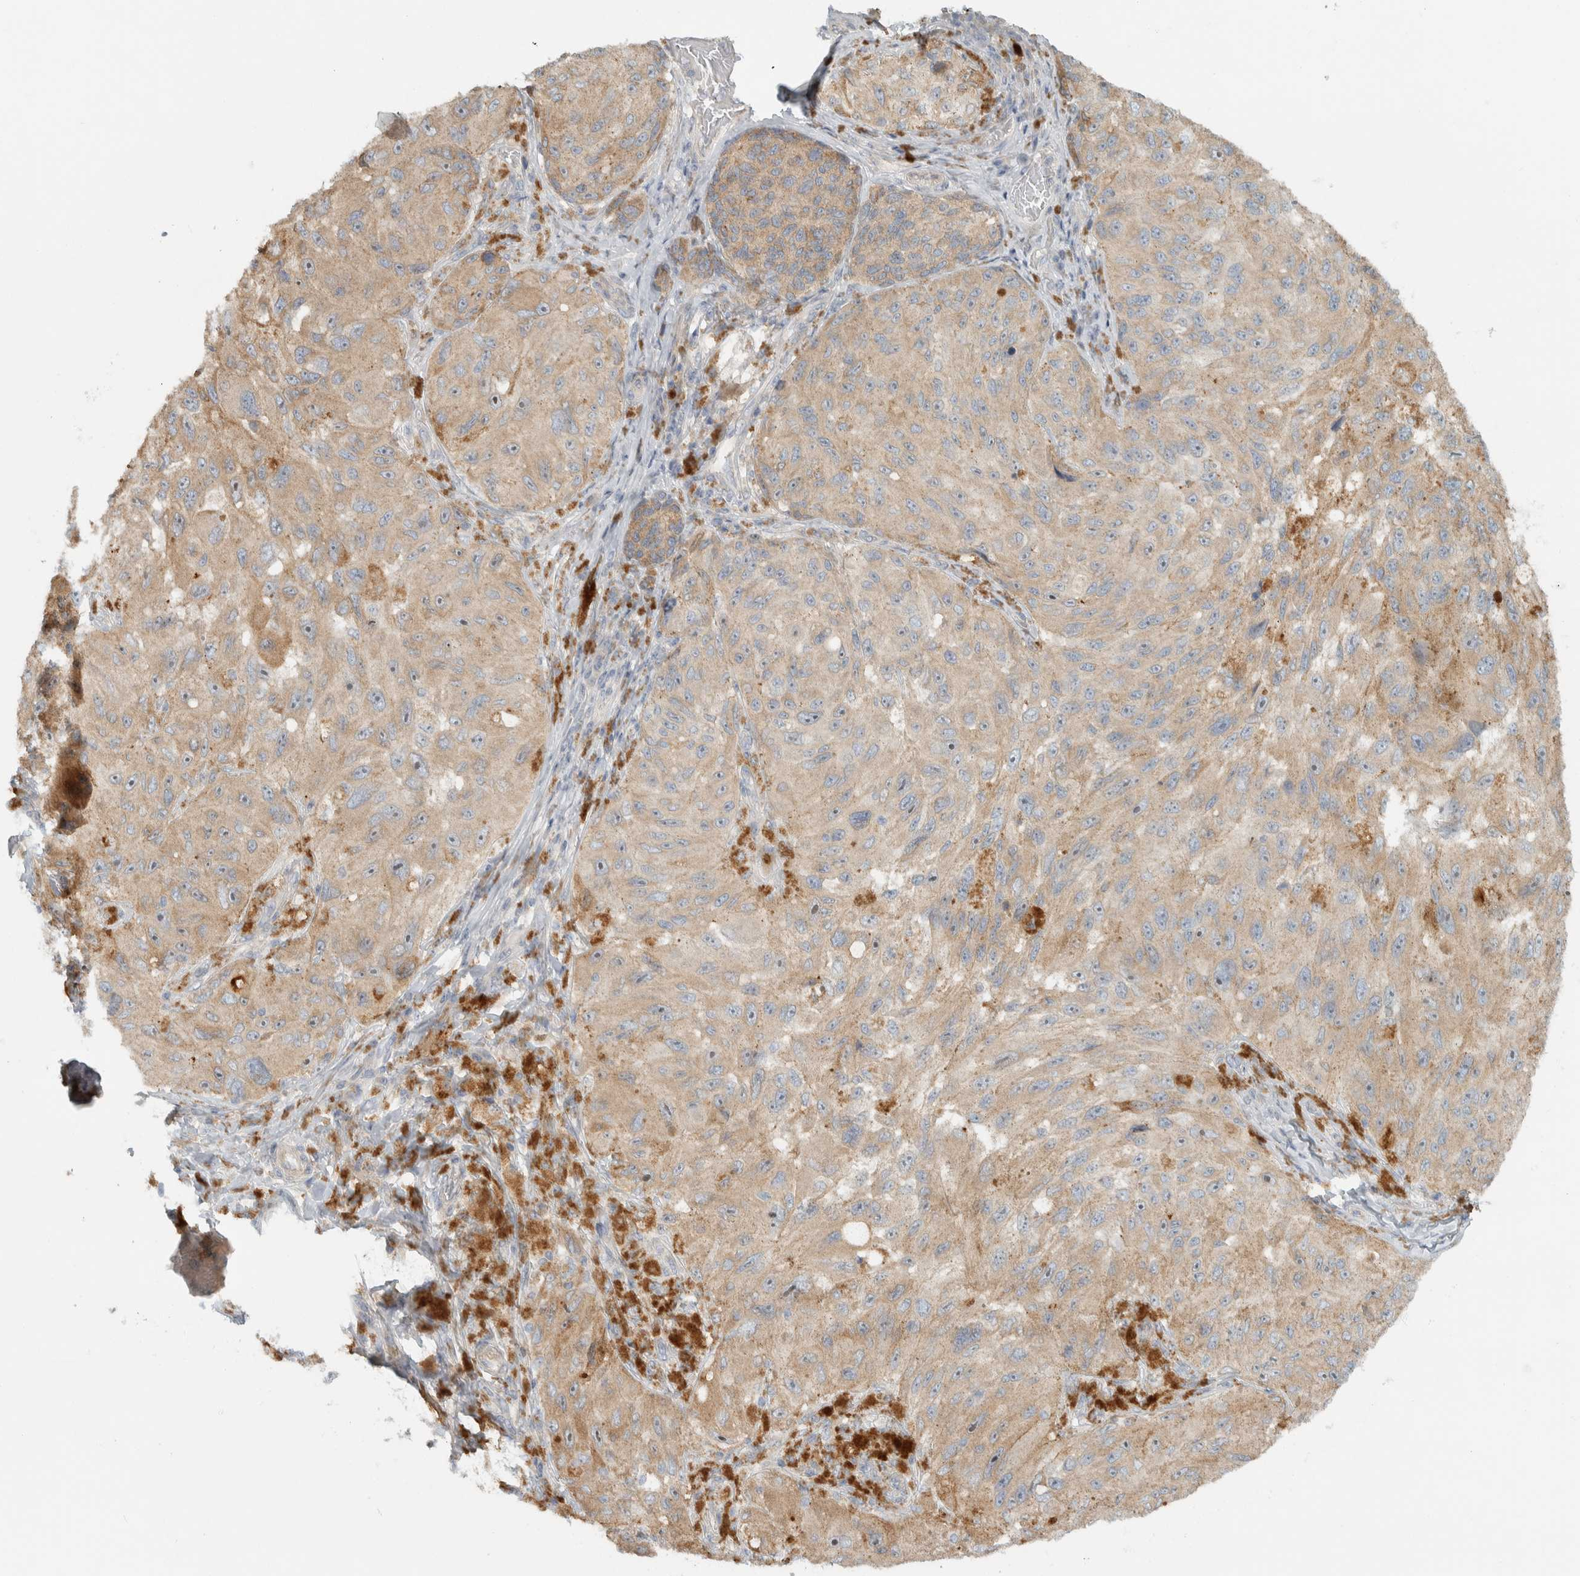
{"staining": {"intensity": "weak", "quantity": ">75%", "location": "cytoplasmic/membranous"}, "tissue": "melanoma", "cell_type": "Tumor cells", "image_type": "cancer", "snomed": [{"axis": "morphology", "description": "Malignant melanoma, NOS"}, {"axis": "topography", "description": "Skin"}], "caption": "Immunohistochemistry of malignant melanoma reveals low levels of weak cytoplasmic/membranous positivity in about >75% of tumor cells.", "gene": "HGS", "patient": {"sex": "female", "age": 73}}